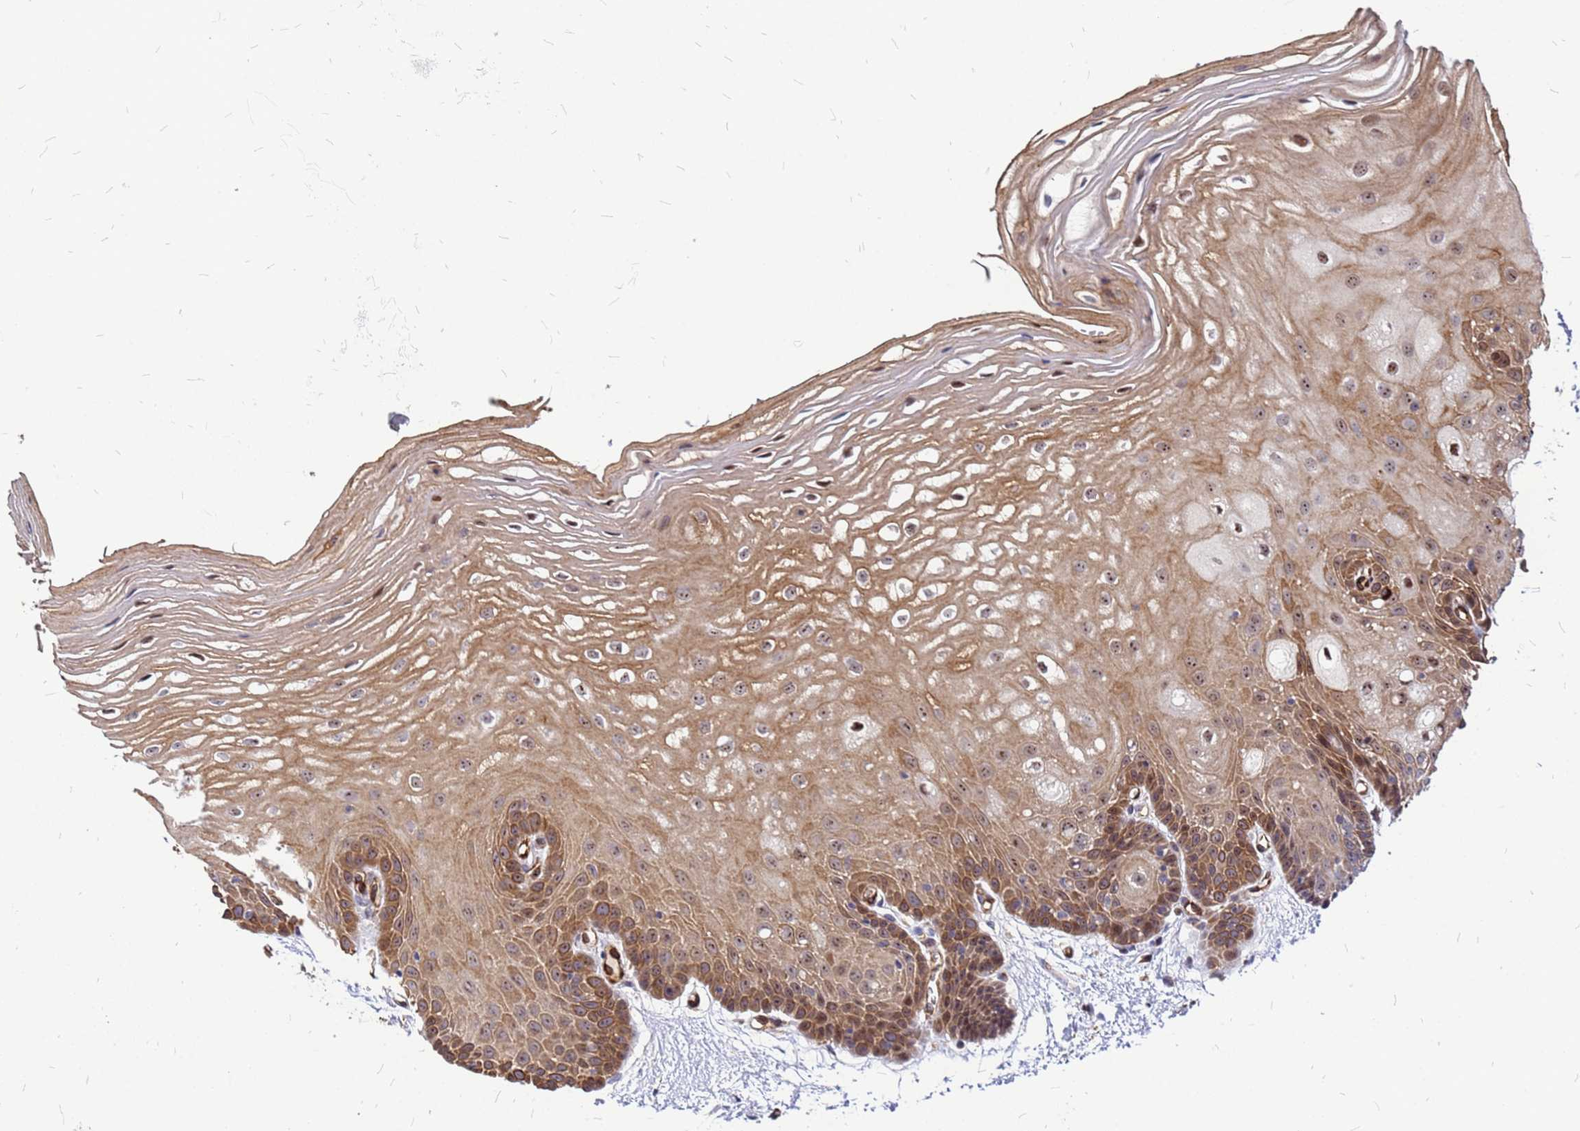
{"staining": {"intensity": "moderate", "quantity": ">75%", "location": "cytoplasmic/membranous,nuclear"}, "tissue": "oral mucosa", "cell_type": "Squamous epithelial cells", "image_type": "normal", "snomed": [{"axis": "morphology", "description": "Normal tissue, NOS"}, {"axis": "topography", "description": "Oral tissue"}, {"axis": "topography", "description": "Tounge, NOS"}], "caption": "IHC photomicrograph of normal oral mucosa: oral mucosa stained using immunohistochemistry exhibits medium levels of moderate protein expression localized specifically in the cytoplasmic/membranous,nuclear of squamous epithelial cells, appearing as a cytoplasmic/membranous,nuclear brown color.", "gene": "NOSTRIN", "patient": {"sex": "female", "age": 73}}